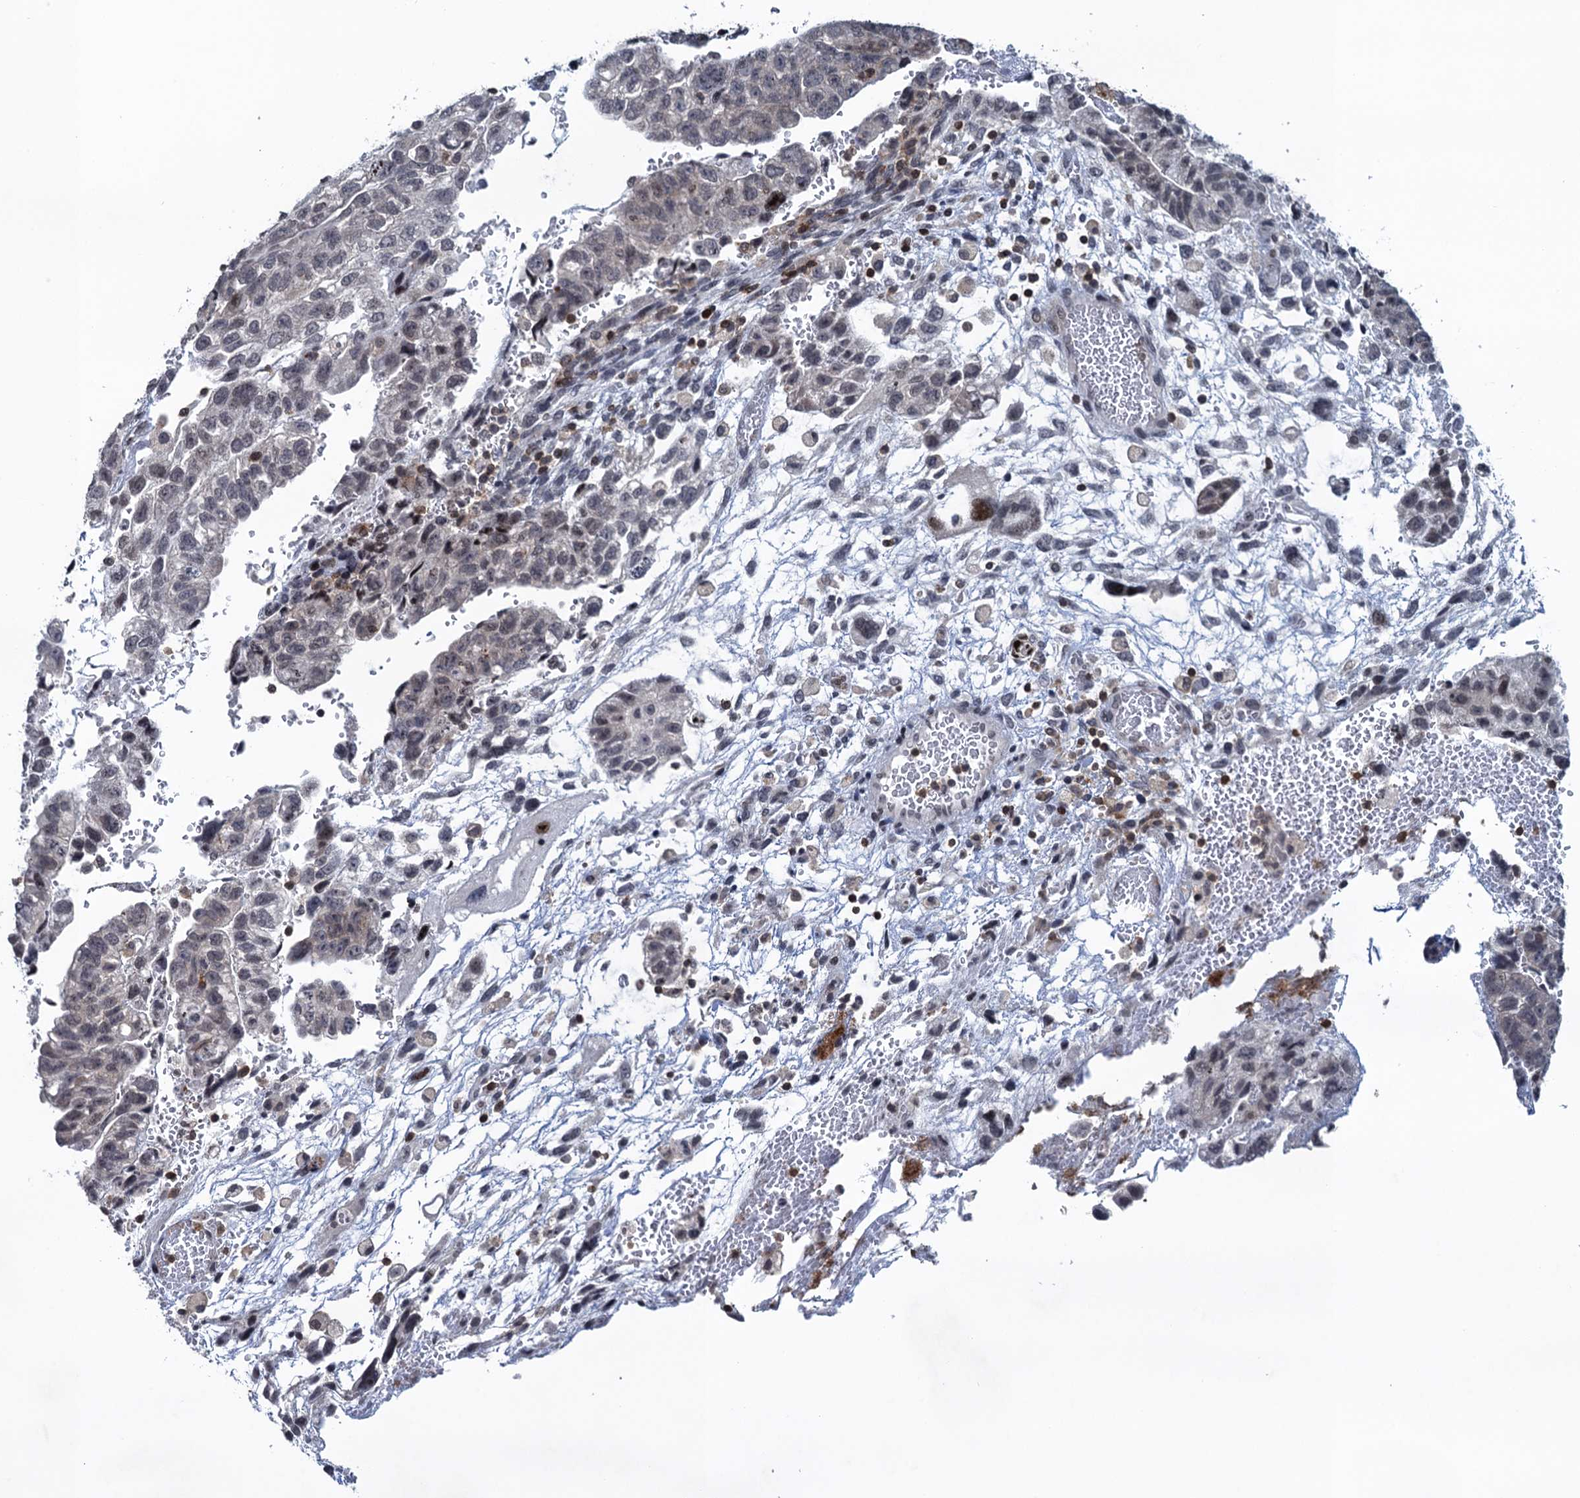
{"staining": {"intensity": "negative", "quantity": "none", "location": "none"}, "tissue": "testis cancer", "cell_type": "Tumor cells", "image_type": "cancer", "snomed": [{"axis": "morphology", "description": "Carcinoma, Embryonal, NOS"}, {"axis": "topography", "description": "Testis"}], "caption": "Immunohistochemical staining of testis cancer reveals no significant staining in tumor cells.", "gene": "FYB1", "patient": {"sex": "male", "age": 36}}